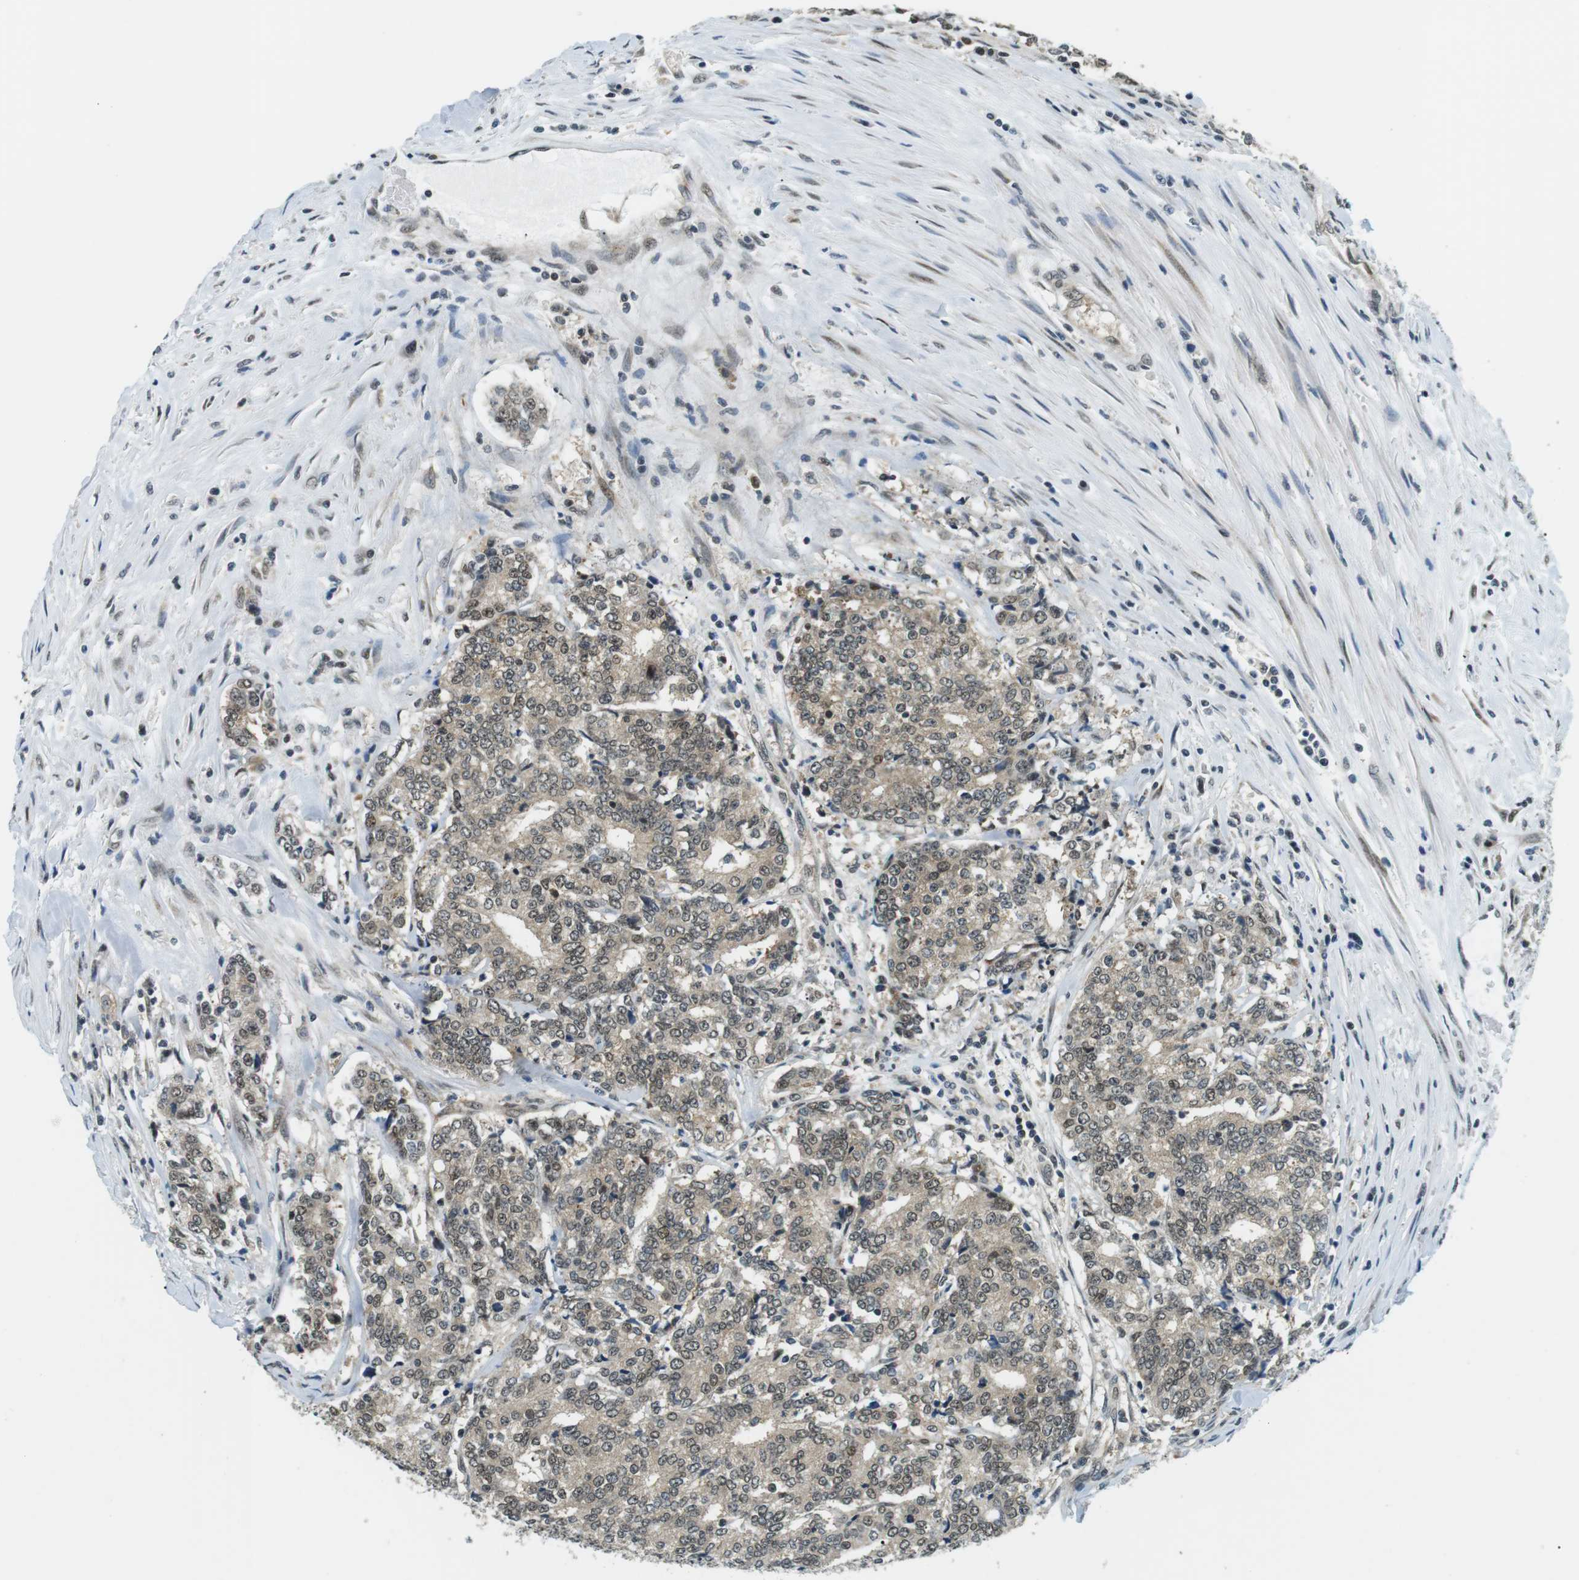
{"staining": {"intensity": "moderate", "quantity": ">75%", "location": "cytoplasmic/membranous,nuclear"}, "tissue": "prostate cancer", "cell_type": "Tumor cells", "image_type": "cancer", "snomed": [{"axis": "morphology", "description": "Normal tissue, NOS"}, {"axis": "morphology", "description": "Adenocarcinoma, High grade"}, {"axis": "topography", "description": "Prostate"}, {"axis": "topography", "description": "Seminal veicle"}], "caption": "IHC of human prostate cancer displays medium levels of moderate cytoplasmic/membranous and nuclear staining in approximately >75% of tumor cells.", "gene": "CSNK2B", "patient": {"sex": "male", "age": 55}}